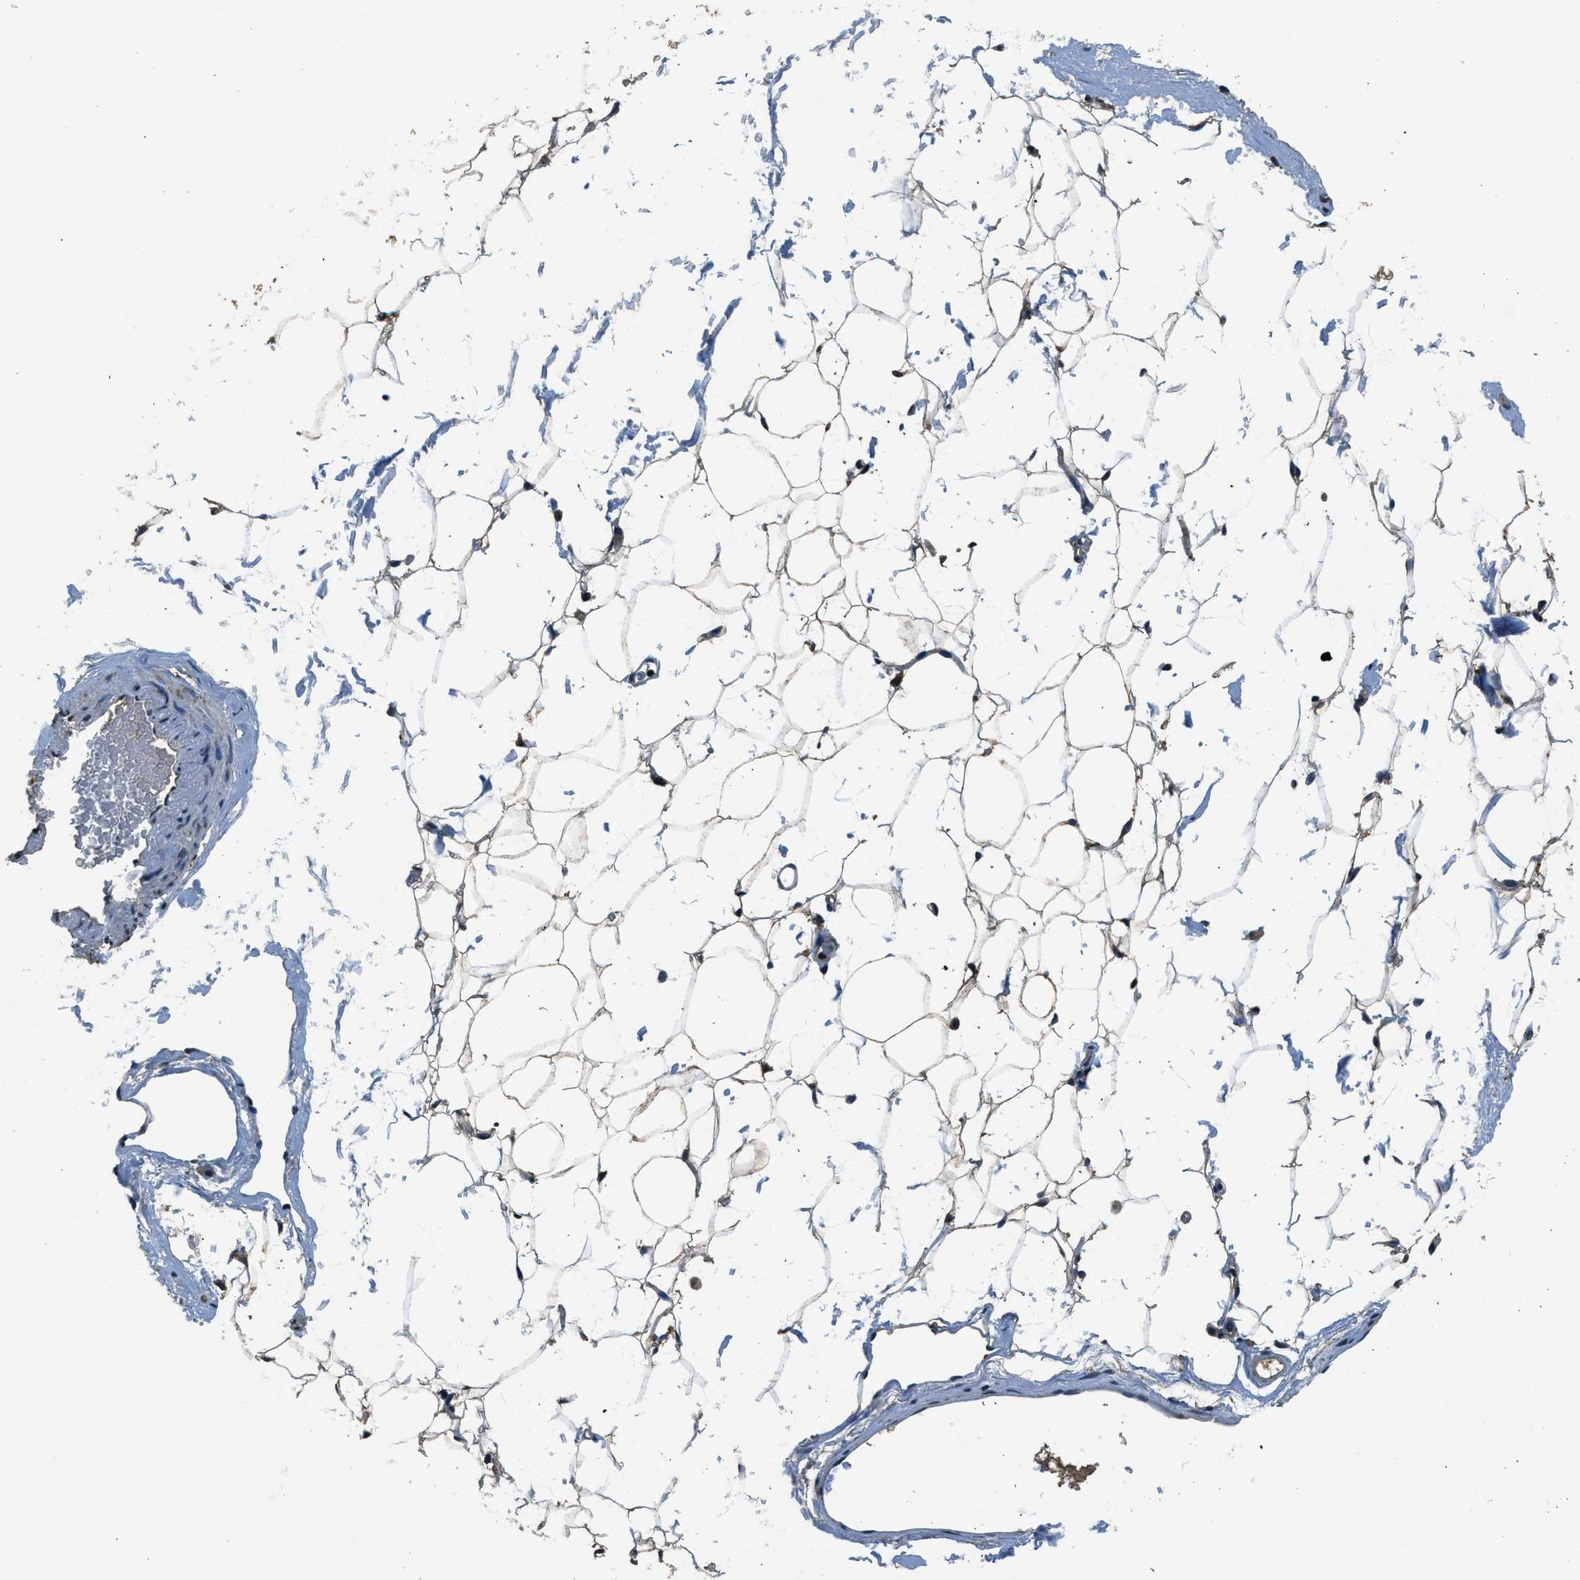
{"staining": {"intensity": "moderate", "quantity": ">75%", "location": "cytoplasmic/membranous"}, "tissue": "adipose tissue", "cell_type": "Adipocytes", "image_type": "normal", "snomed": [{"axis": "morphology", "description": "Normal tissue, NOS"}, {"axis": "topography", "description": "Breast"}, {"axis": "topography", "description": "Soft tissue"}], "caption": "Adipose tissue stained with immunohistochemistry (IHC) reveals moderate cytoplasmic/membranous expression in approximately >75% of adipocytes.", "gene": "SALL3", "patient": {"sex": "female", "age": 75}}